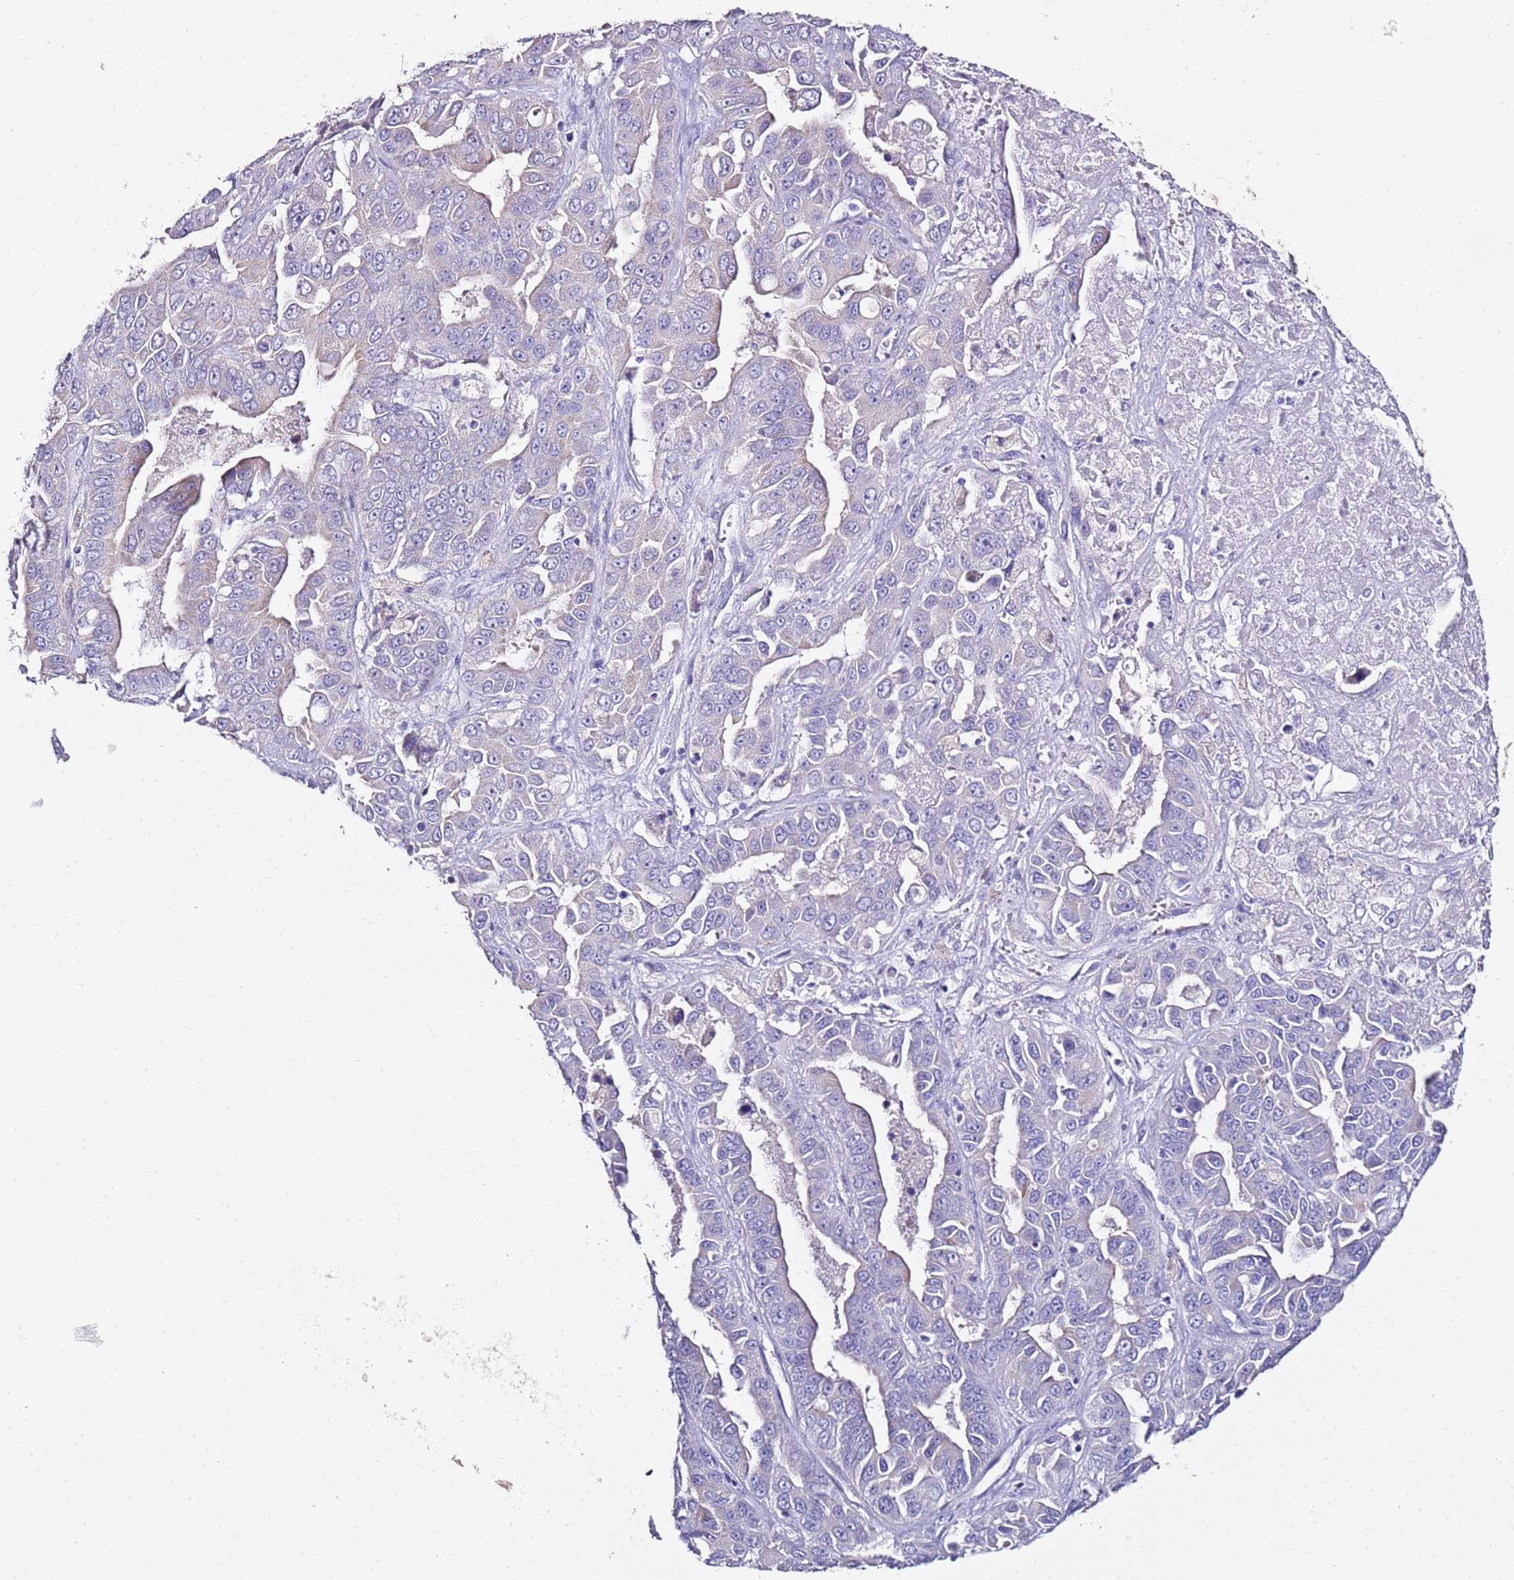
{"staining": {"intensity": "negative", "quantity": "none", "location": "none"}, "tissue": "liver cancer", "cell_type": "Tumor cells", "image_type": "cancer", "snomed": [{"axis": "morphology", "description": "Cholangiocarcinoma"}, {"axis": "topography", "description": "Liver"}], "caption": "The immunohistochemistry (IHC) micrograph has no significant expression in tumor cells of liver cancer (cholangiocarcinoma) tissue. The staining is performed using DAB (3,3'-diaminobenzidine) brown chromogen with nuclei counter-stained in using hematoxylin.", "gene": "MYBPC3", "patient": {"sex": "female", "age": 52}}